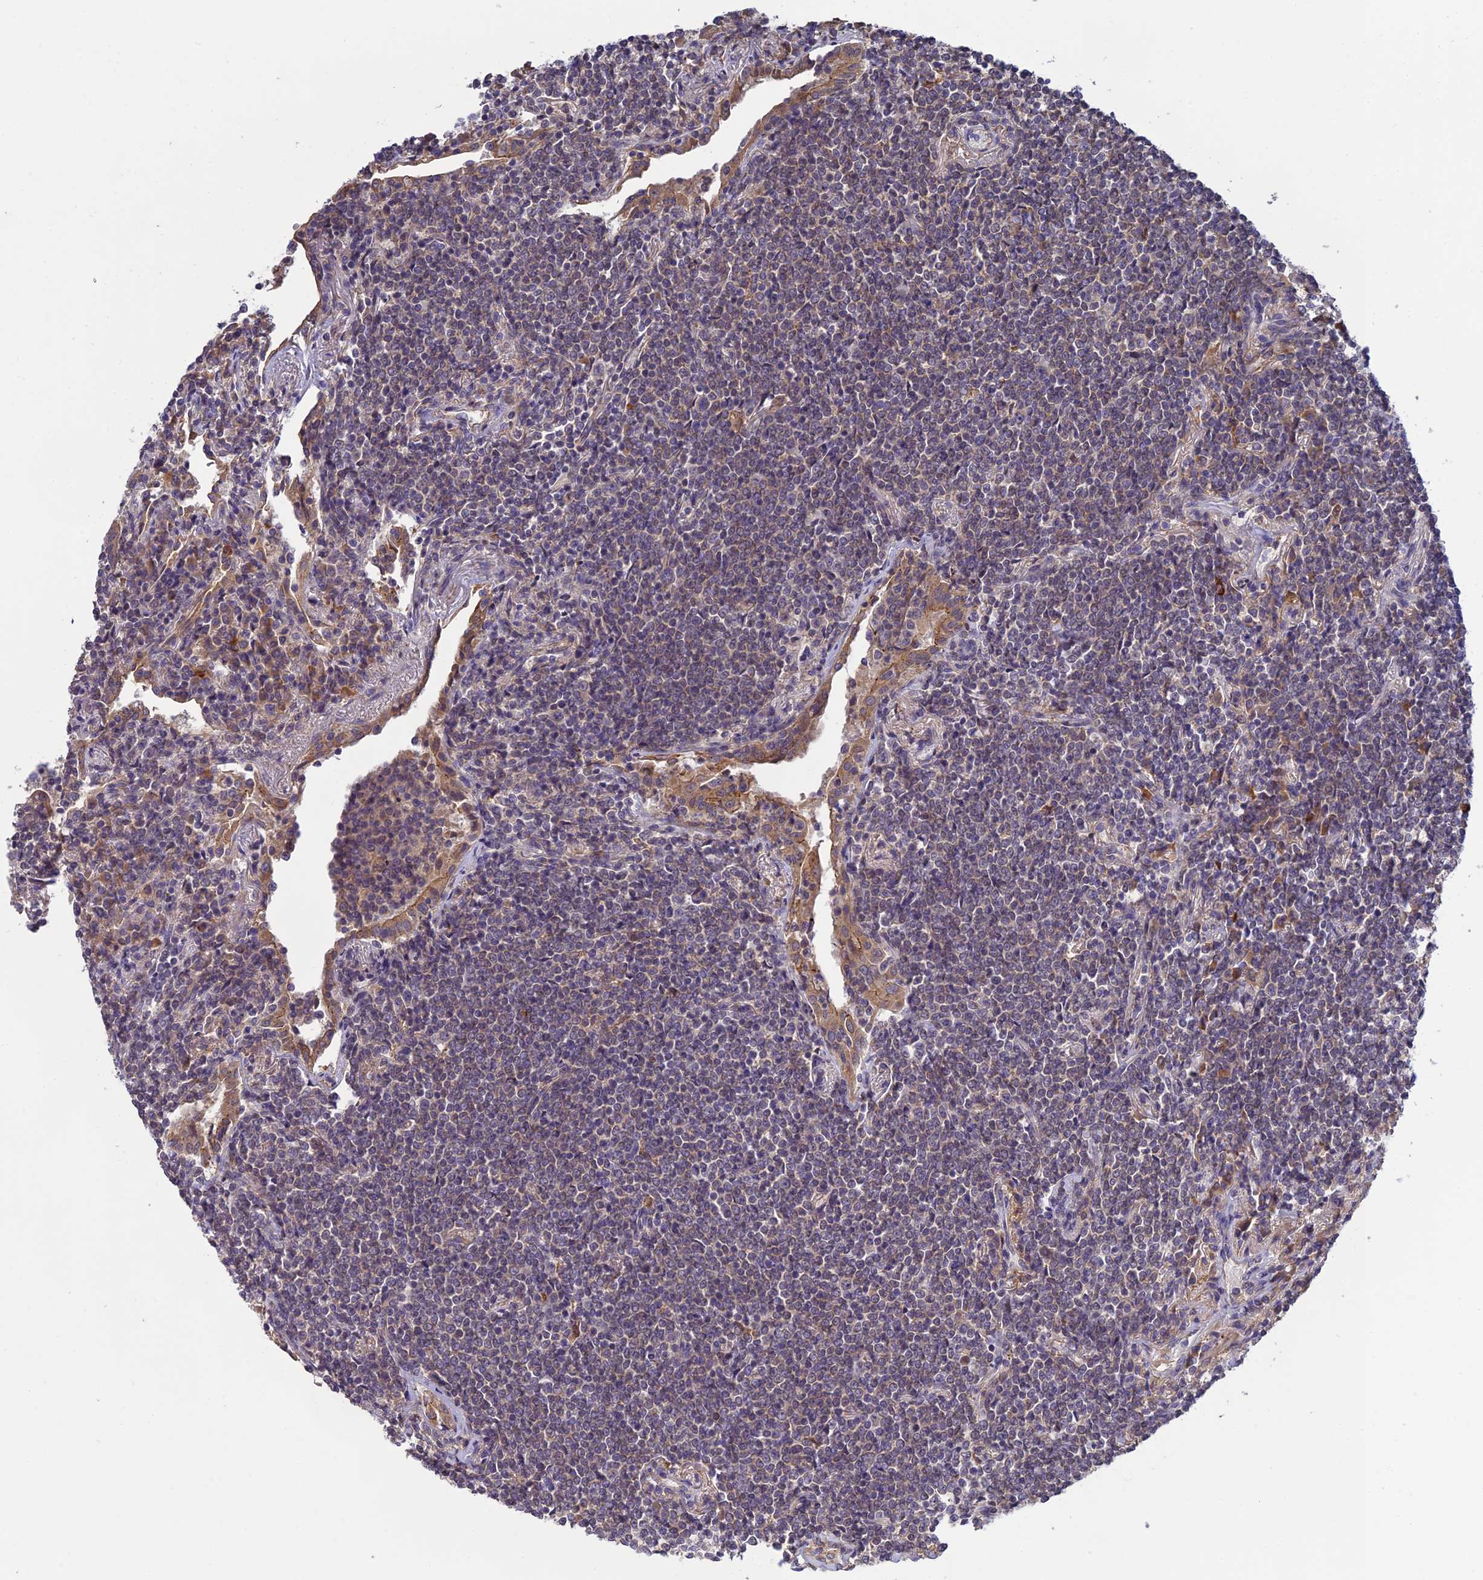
{"staining": {"intensity": "weak", "quantity": "<25%", "location": "cytoplasmic/membranous"}, "tissue": "lymphoma", "cell_type": "Tumor cells", "image_type": "cancer", "snomed": [{"axis": "morphology", "description": "Malignant lymphoma, non-Hodgkin's type, Low grade"}, {"axis": "topography", "description": "Lung"}], "caption": "Tumor cells show no significant positivity in low-grade malignant lymphoma, non-Hodgkin's type.", "gene": "MRNIP", "patient": {"sex": "female", "age": 71}}